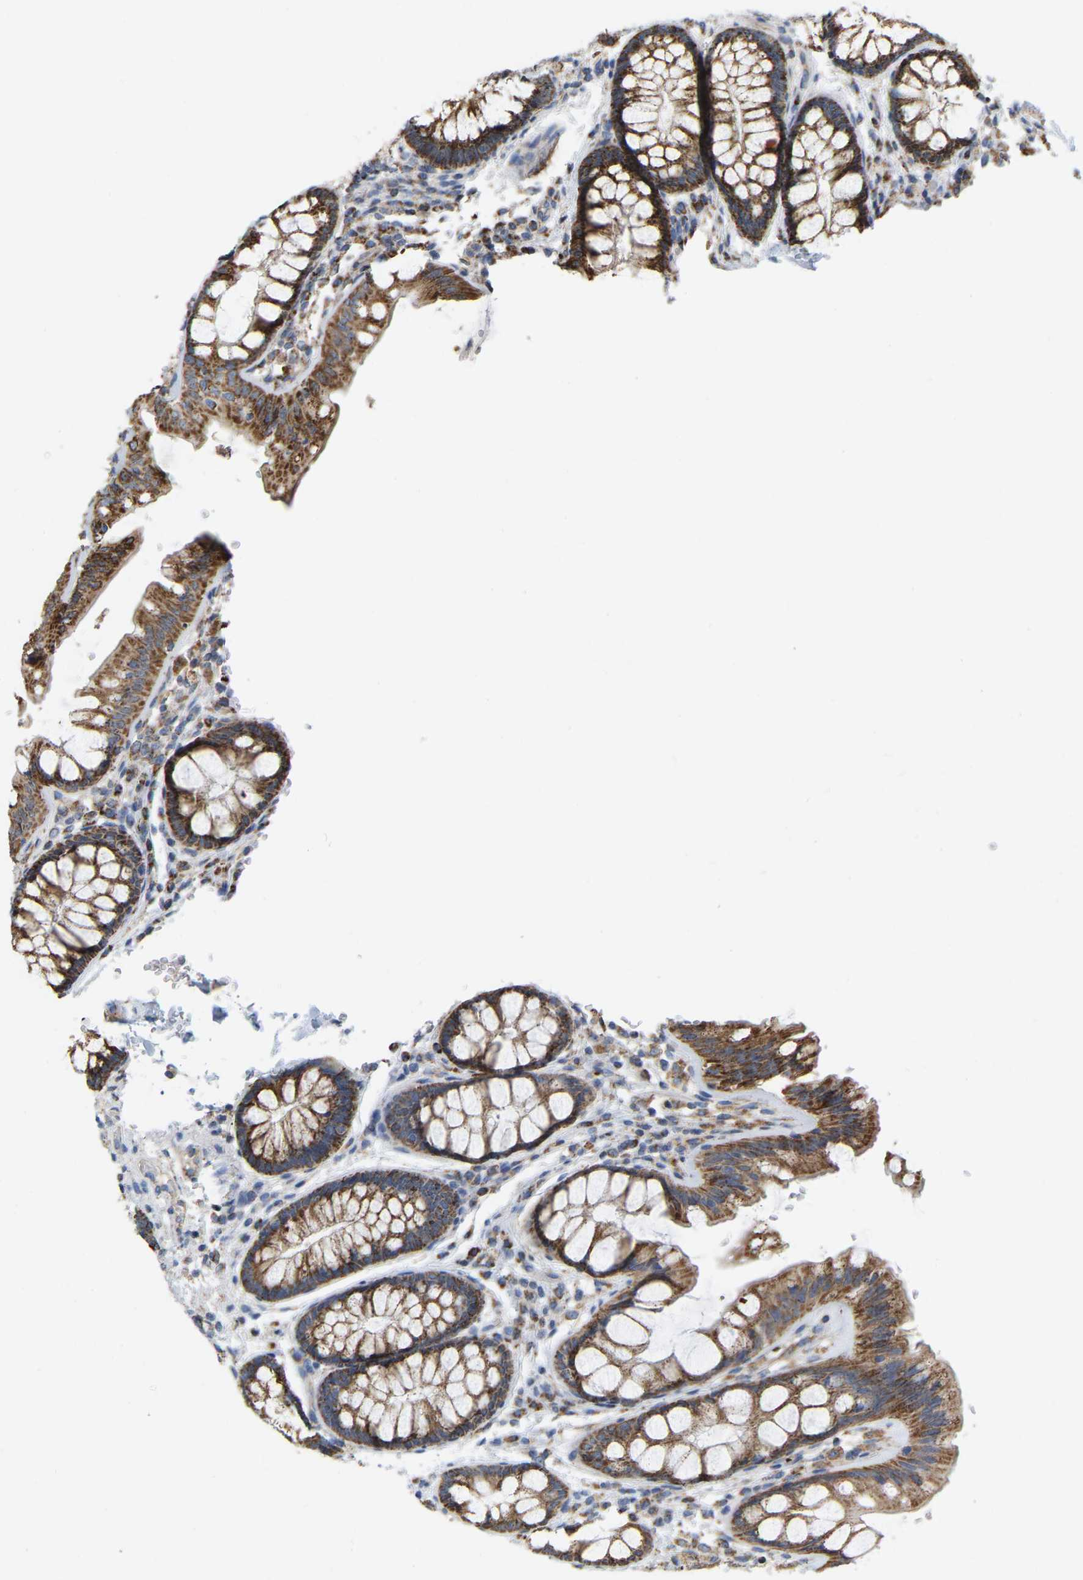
{"staining": {"intensity": "weak", "quantity": ">75%", "location": "cytoplasmic/membranous"}, "tissue": "colon", "cell_type": "Endothelial cells", "image_type": "normal", "snomed": [{"axis": "morphology", "description": "Normal tissue, NOS"}, {"axis": "topography", "description": "Colon"}], "caption": "Endothelial cells reveal low levels of weak cytoplasmic/membranous positivity in about >75% of cells in benign colon. The protein of interest is shown in brown color, while the nuclei are stained blue.", "gene": "CBLB", "patient": {"sex": "female", "age": 56}}